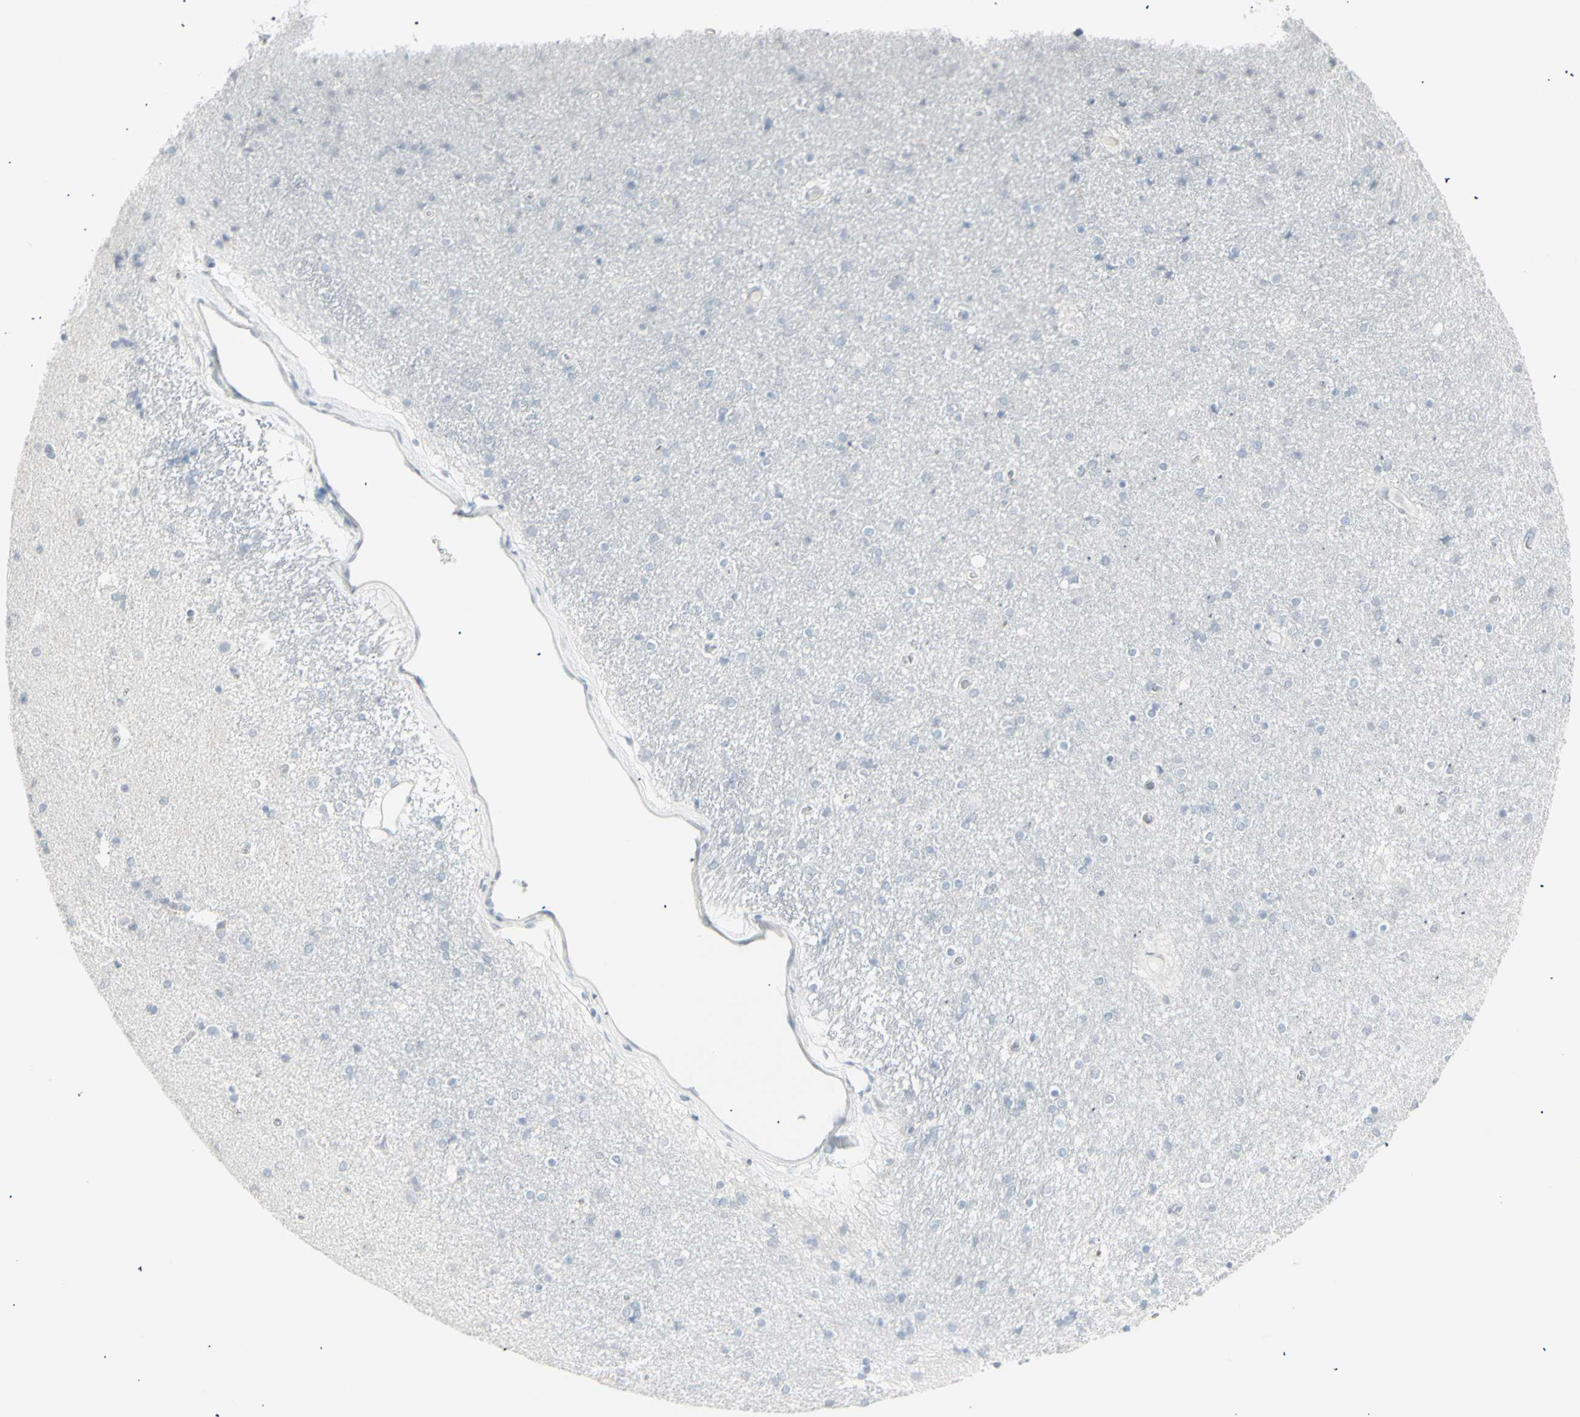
{"staining": {"intensity": "negative", "quantity": "none", "location": "none"}, "tissue": "caudate", "cell_type": "Glial cells", "image_type": "normal", "snomed": [{"axis": "morphology", "description": "Normal tissue, NOS"}, {"axis": "topography", "description": "Lateral ventricle wall"}], "caption": "Histopathology image shows no protein staining in glial cells of unremarkable caudate.", "gene": "YBX2", "patient": {"sex": "female", "age": 54}}